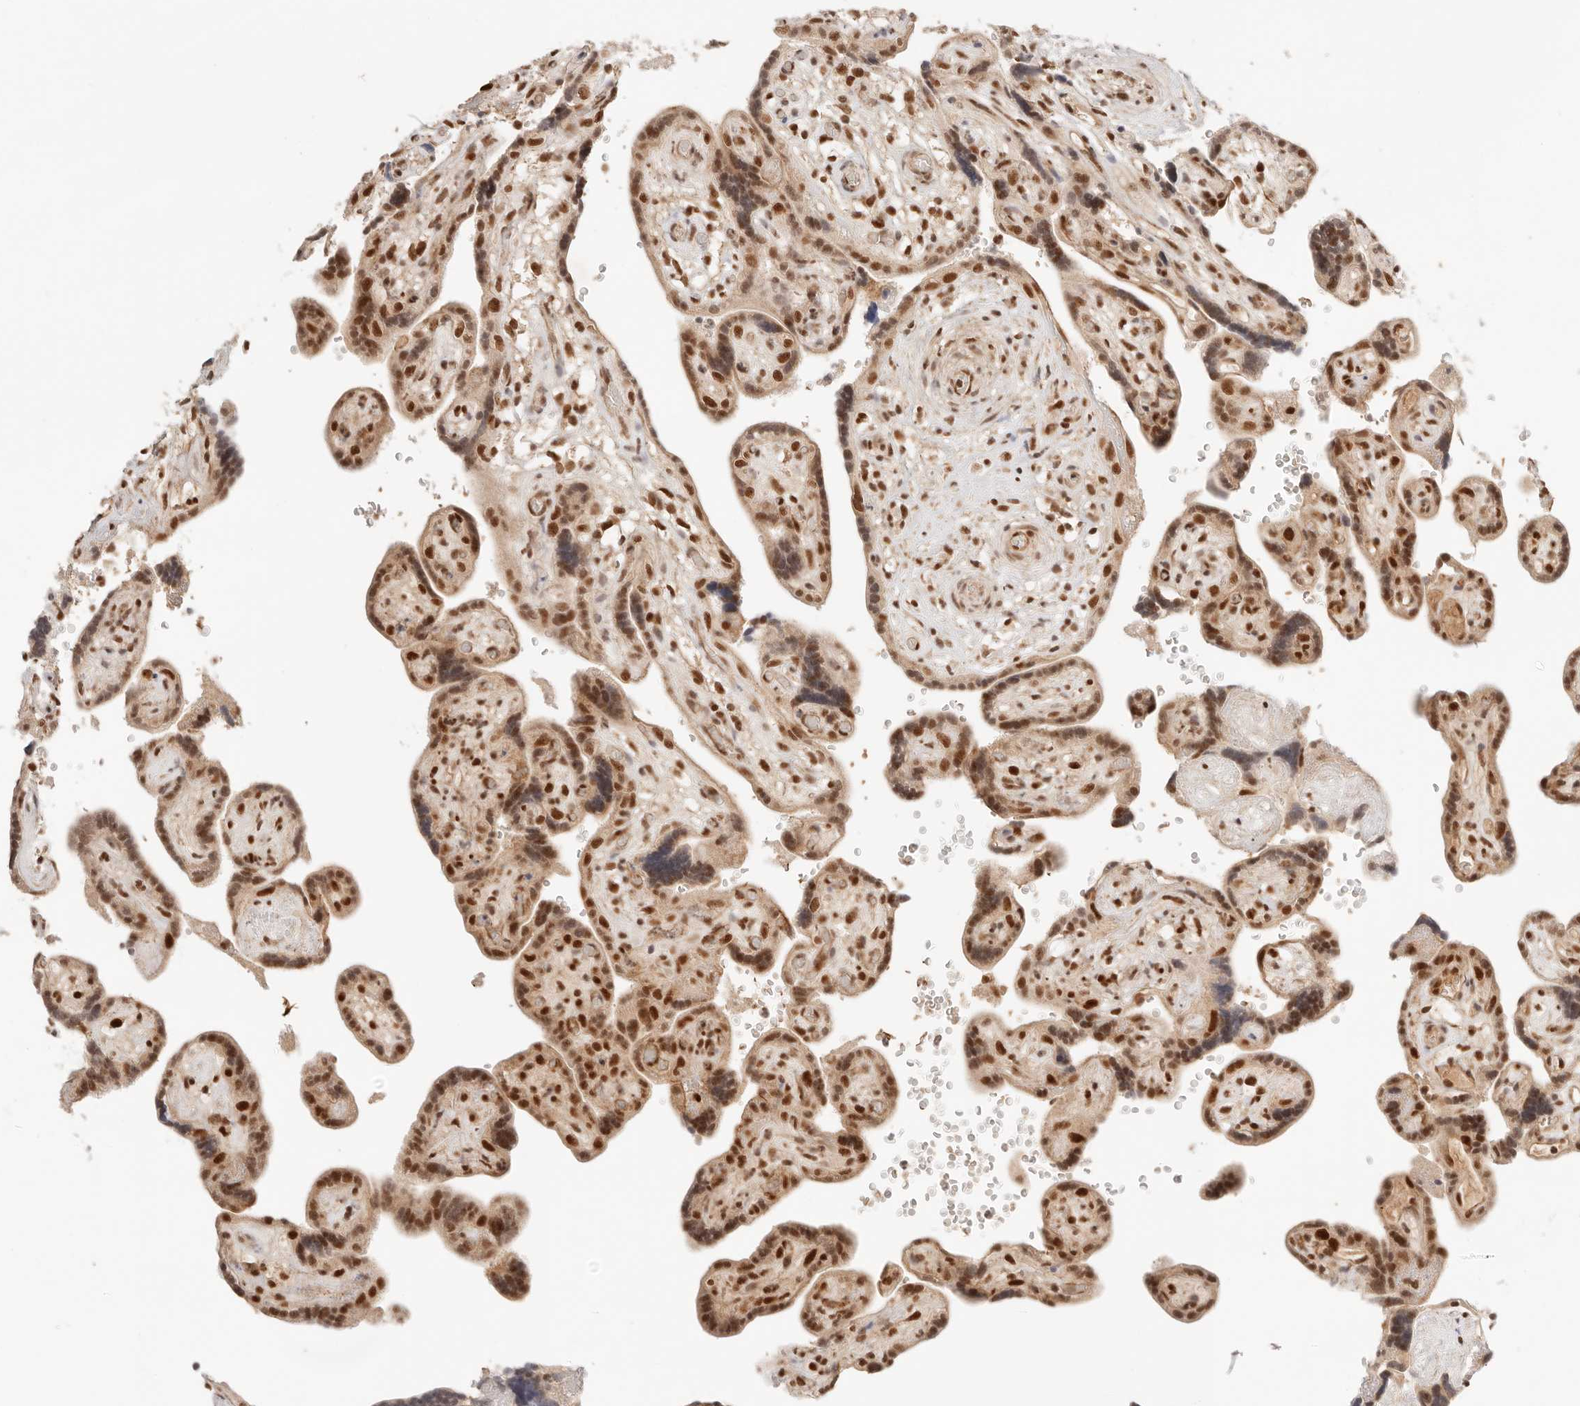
{"staining": {"intensity": "strong", "quantity": ">75%", "location": "nuclear"}, "tissue": "placenta", "cell_type": "Decidual cells", "image_type": "normal", "snomed": [{"axis": "morphology", "description": "Normal tissue, NOS"}, {"axis": "topography", "description": "Placenta"}], "caption": "IHC (DAB) staining of benign human placenta shows strong nuclear protein staining in approximately >75% of decidual cells.", "gene": "GTF2E2", "patient": {"sex": "female", "age": 30}}